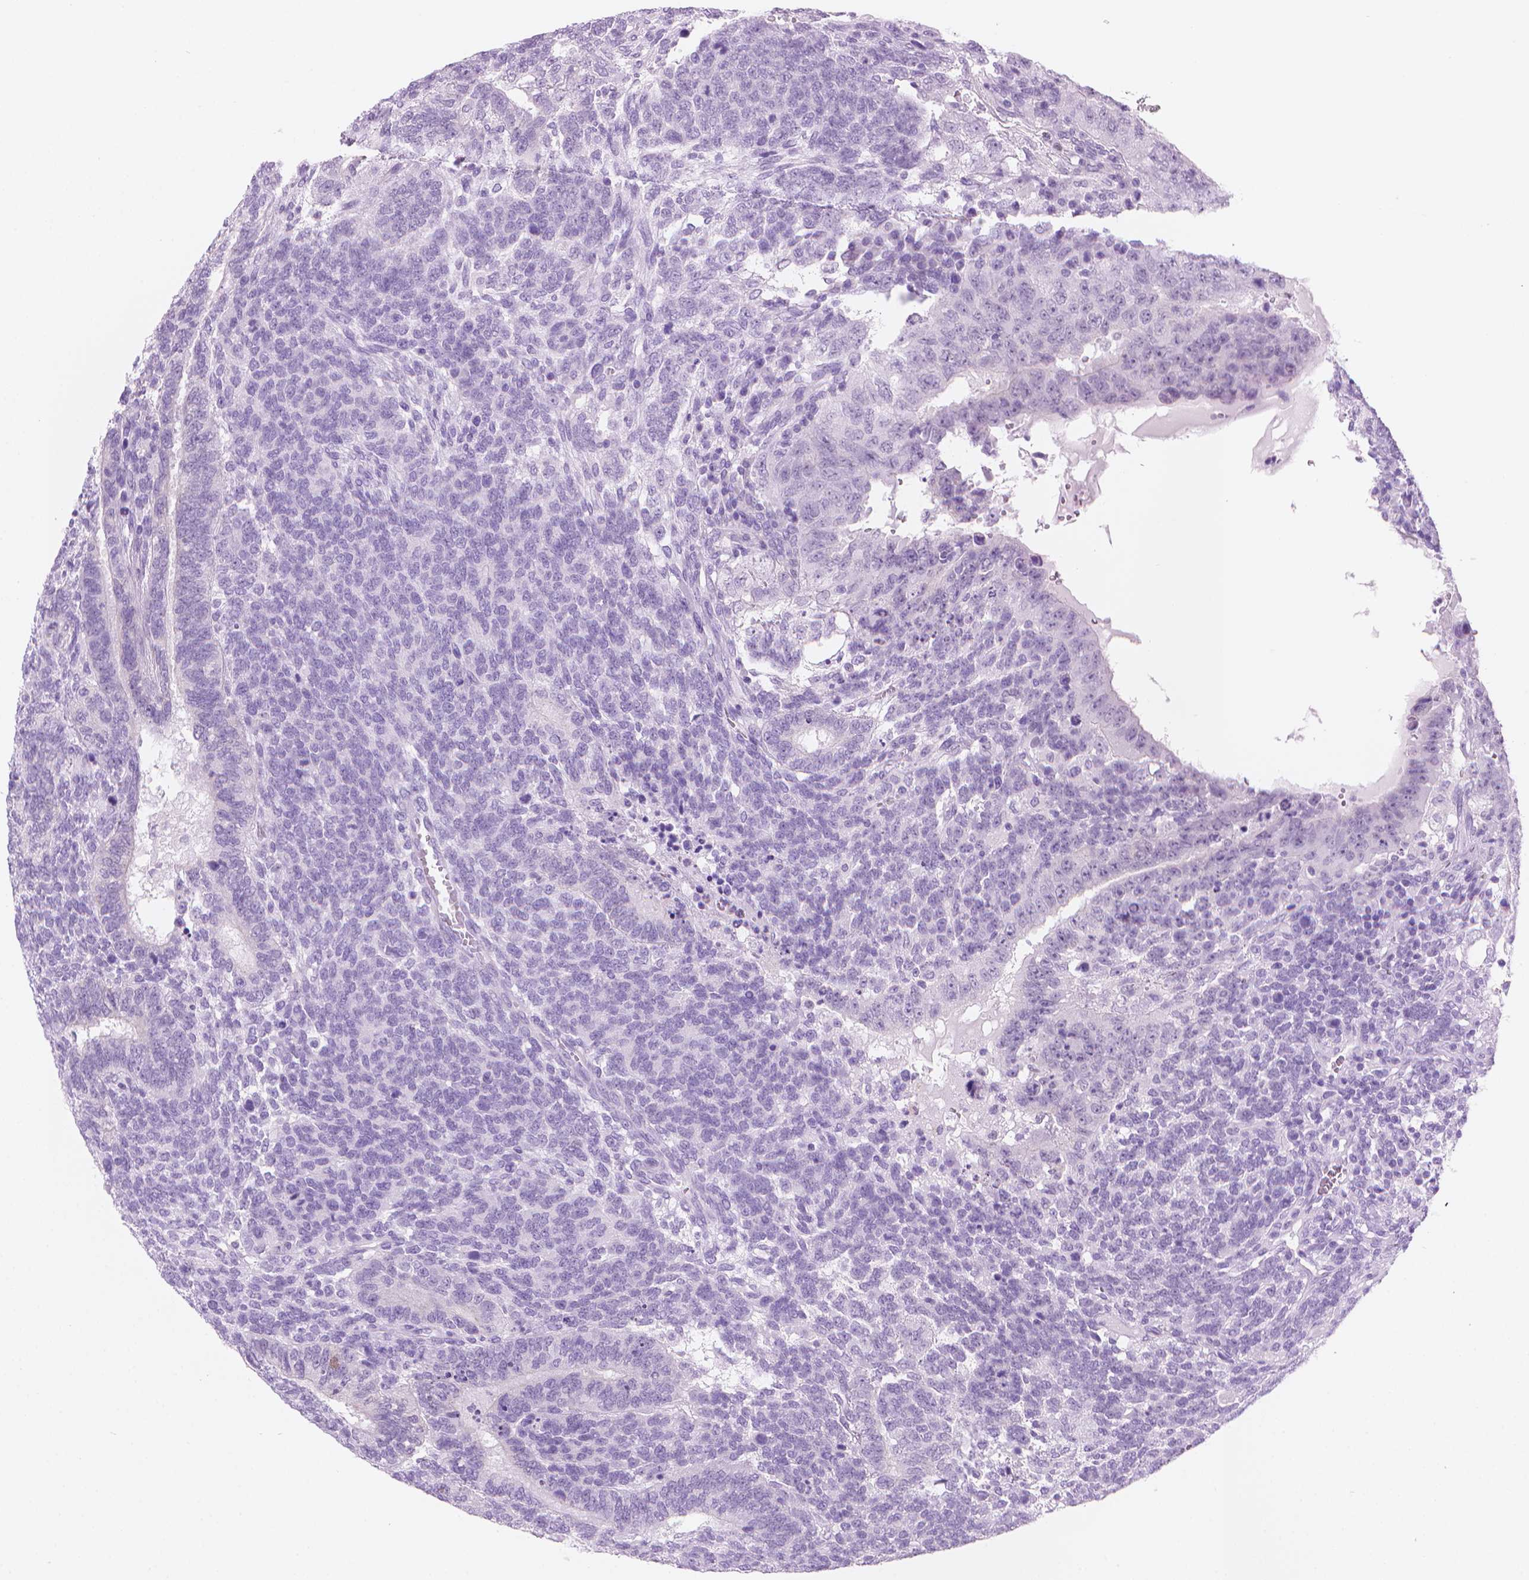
{"staining": {"intensity": "negative", "quantity": "none", "location": "none"}, "tissue": "testis cancer", "cell_type": "Tumor cells", "image_type": "cancer", "snomed": [{"axis": "morphology", "description": "Normal tissue, NOS"}, {"axis": "morphology", "description": "Carcinoma, Embryonal, NOS"}, {"axis": "topography", "description": "Testis"}, {"axis": "topography", "description": "Epididymis"}], "caption": "A histopathology image of testis cancer (embryonal carcinoma) stained for a protein exhibits no brown staining in tumor cells.", "gene": "TTC29", "patient": {"sex": "male", "age": 23}}